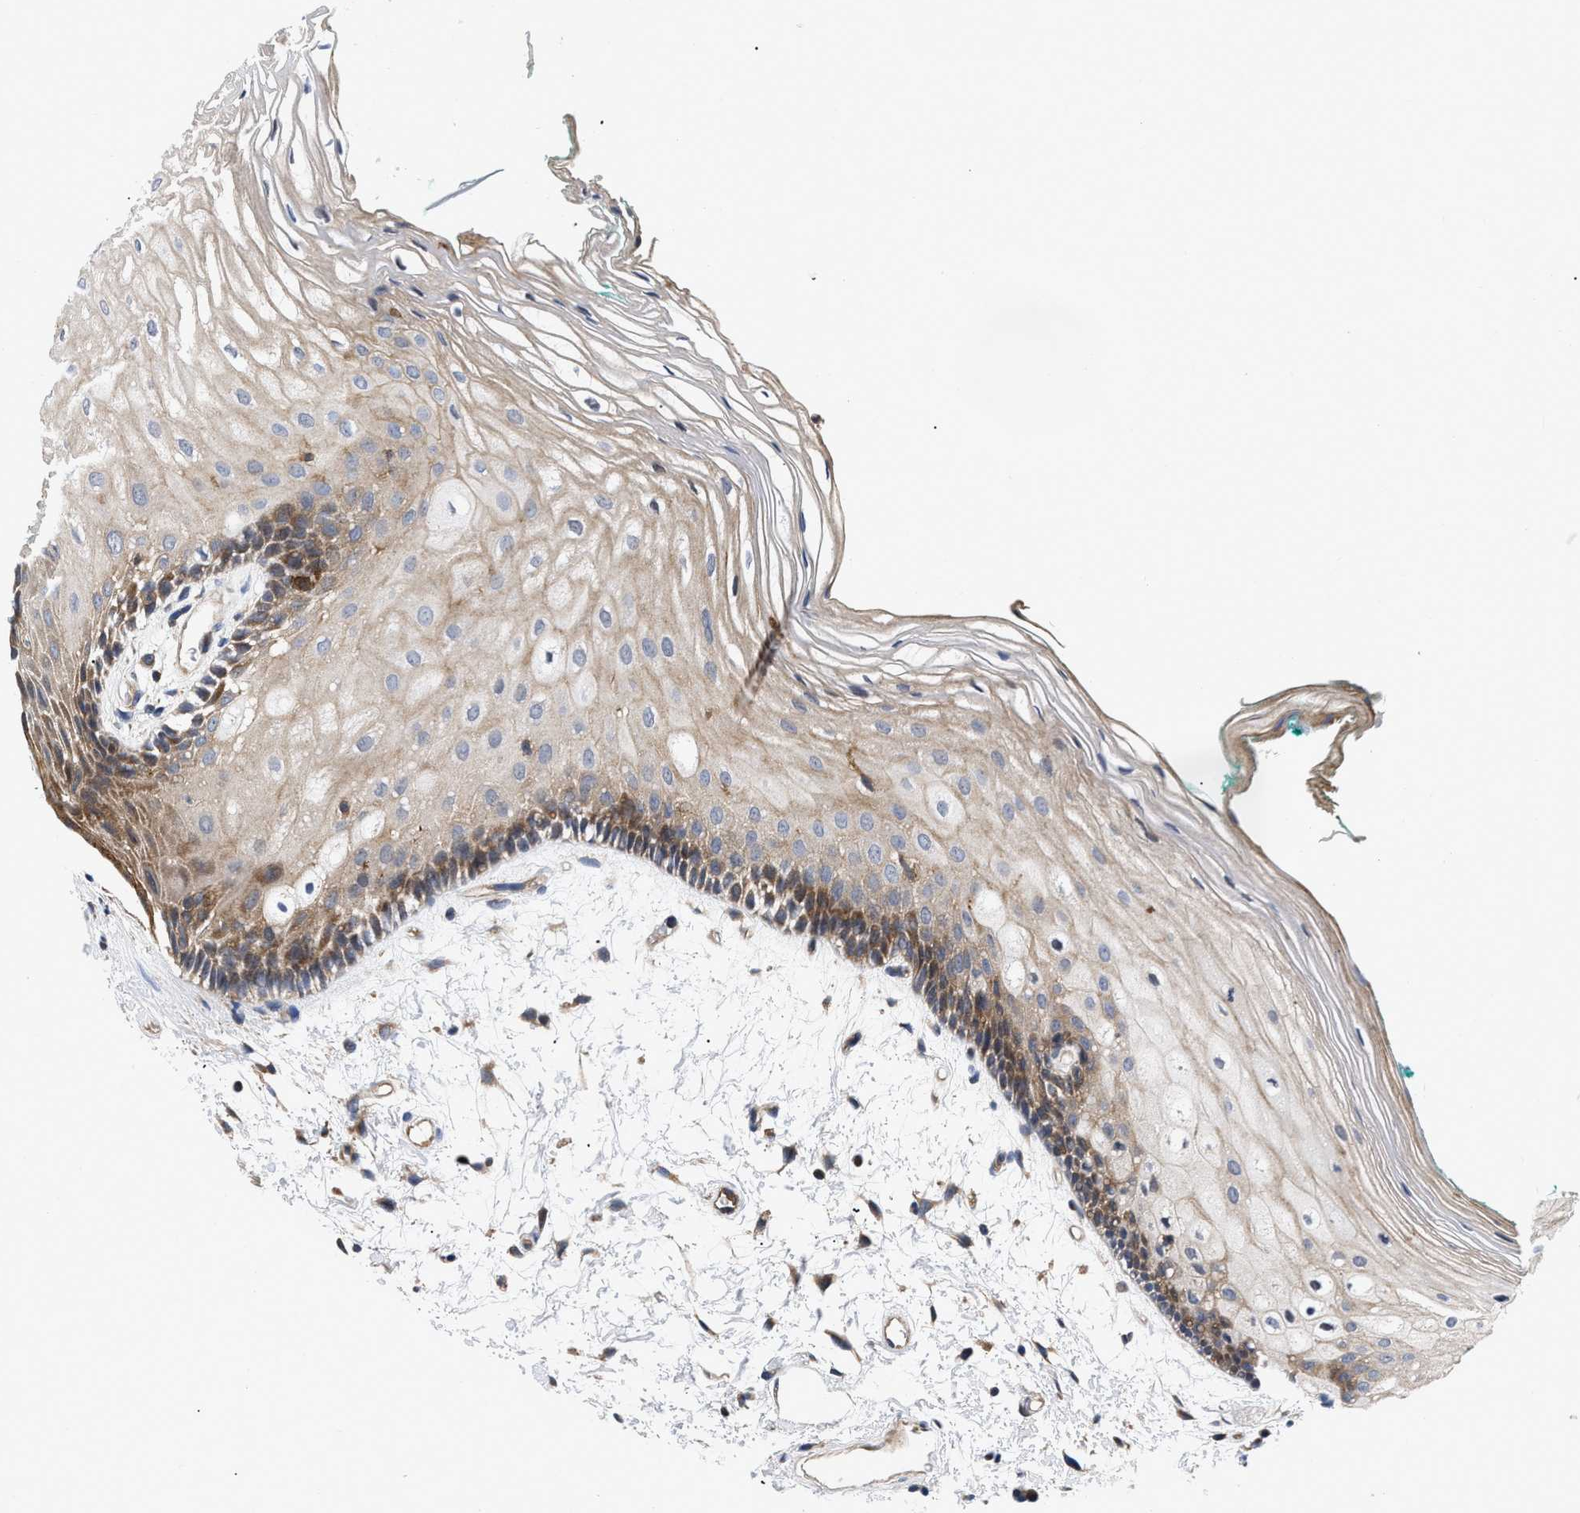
{"staining": {"intensity": "moderate", "quantity": ">75%", "location": "cytoplasmic/membranous"}, "tissue": "oral mucosa", "cell_type": "Squamous epithelial cells", "image_type": "normal", "snomed": [{"axis": "morphology", "description": "Normal tissue, NOS"}, {"axis": "topography", "description": "Skeletal muscle"}, {"axis": "topography", "description": "Oral tissue"}, {"axis": "topography", "description": "Peripheral nerve tissue"}], "caption": "Human oral mucosa stained for a protein (brown) reveals moderate cytoplasmic/membranous positive positivity in approximately >75% of squamous epithelial cells.", "gene": "SPAST", "patient": {"sex": "female", "age": 84}}